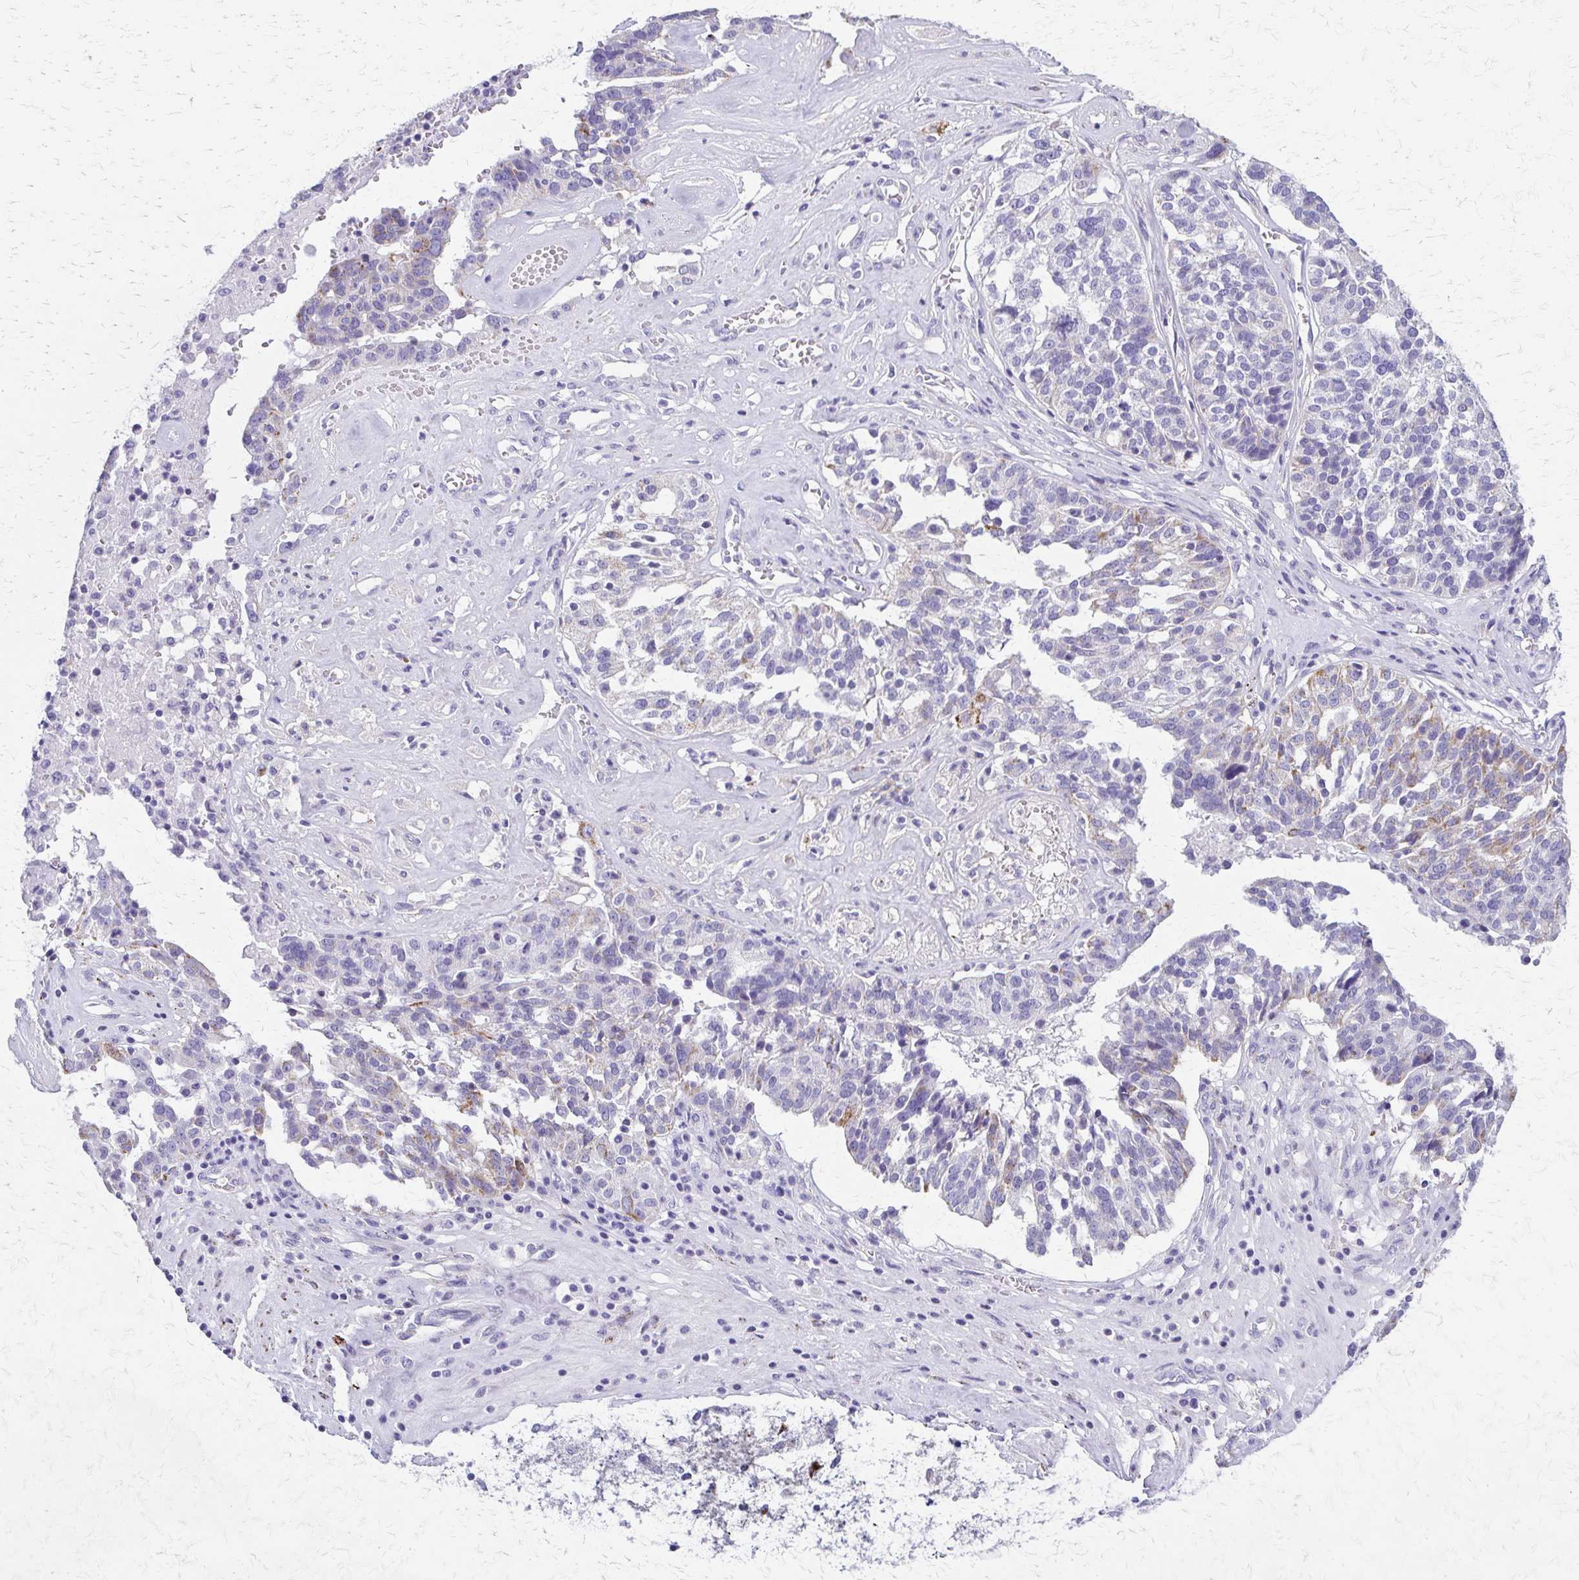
{"staining": {"intensity": "moderate", "quantity": "<25%", "location": "cytoplasmic/membranous"}, "tissue": "ovarian cancer", "cell_type": "Tumor cells", "image_type": "cancer", "snomed": [{"axis": "morphology", "description": "Cystadenocarcinoma, serous, NOS"}, {"axis": "topography", "description": "Ovary"}], "caption": "Ovarian cancer (serous cystadenocarcinoma) stained with a brown dye displays moderate cytoplasmic/membranous positive positivity in approximately <25% of tumor cells.", "gene": "ZSCAN5B", "patient": {"sex": "female", "age": 59}}